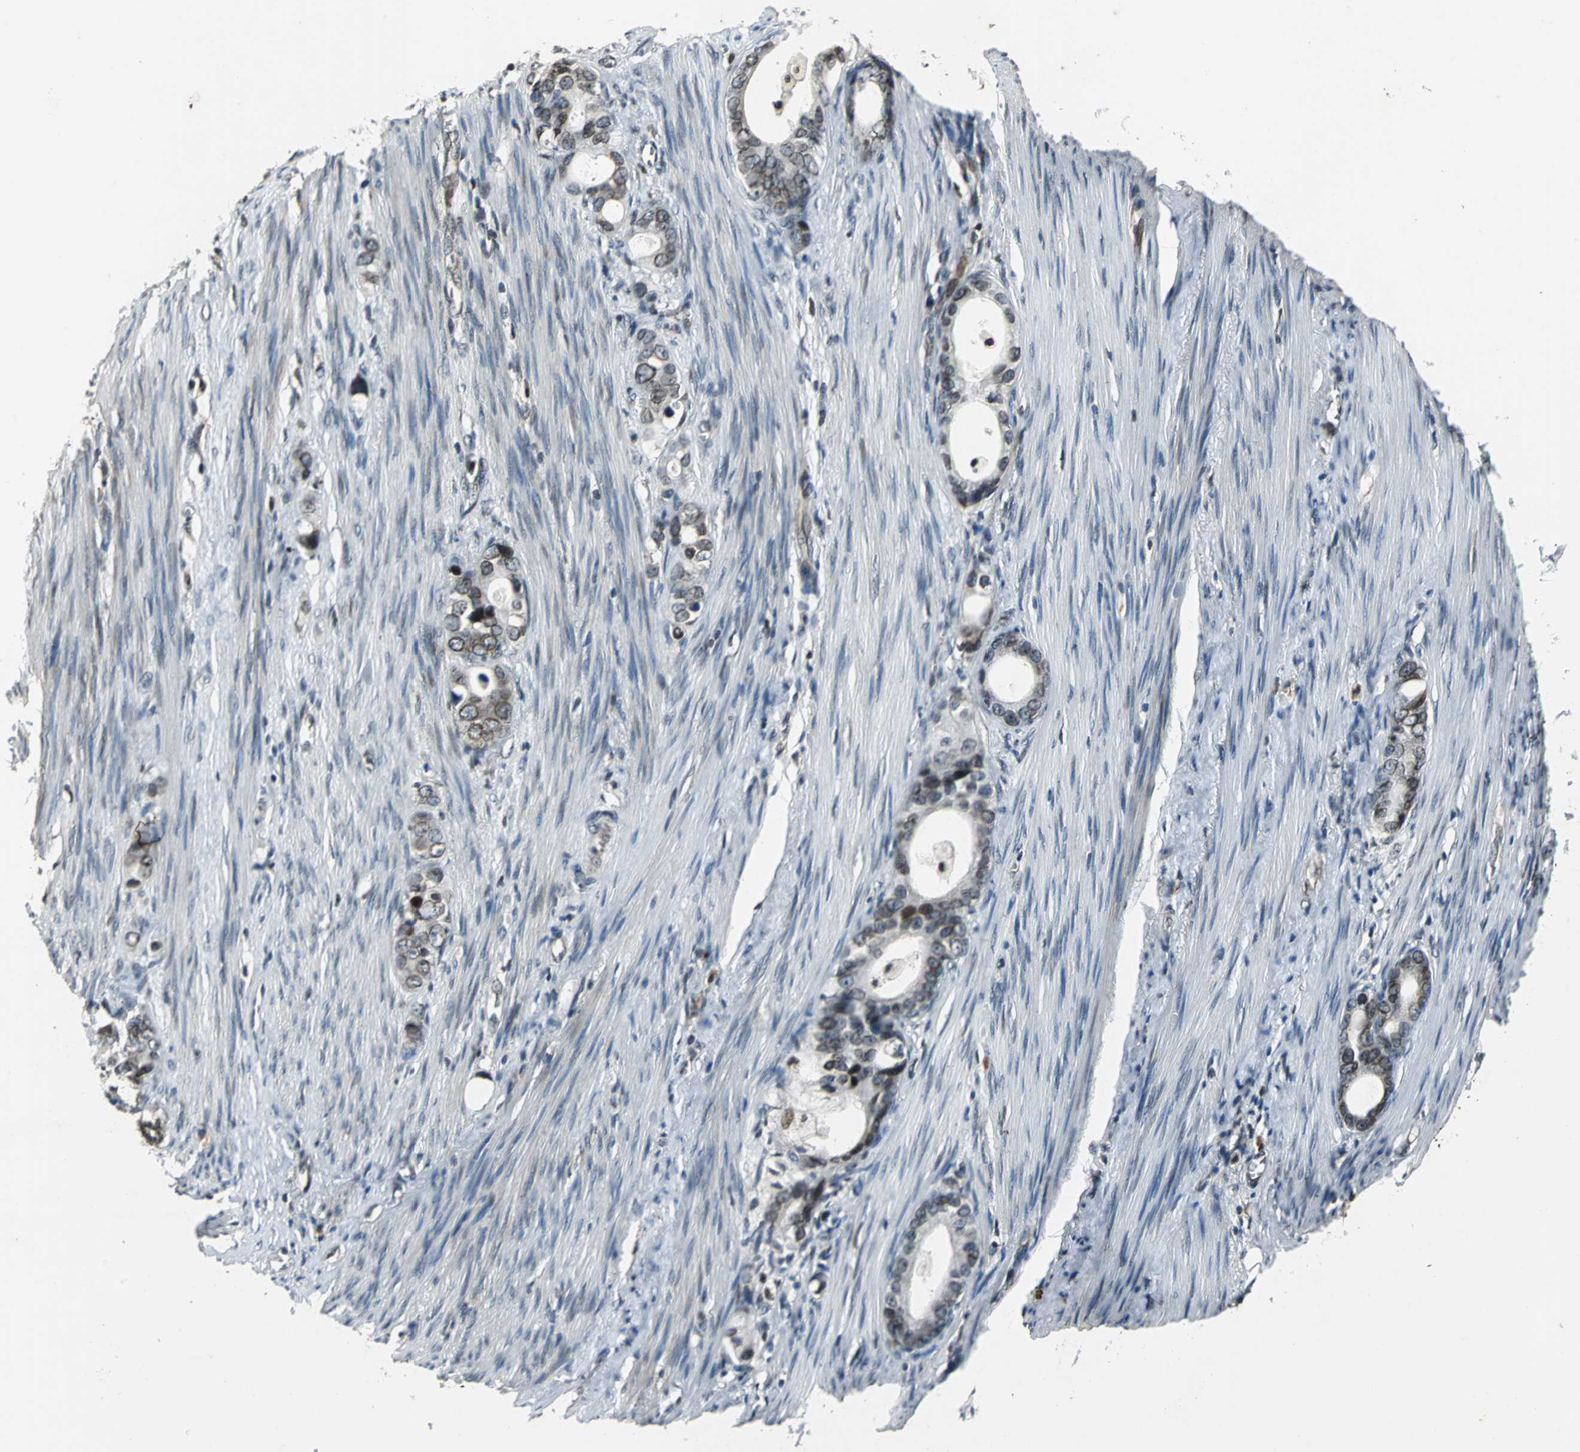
{"staining": {"intensity": "moderate", "quantity": "25%-75%", "location": "cytoplasmic/membranous,nuclear"}, "tissue": "stomach cancer", "cell_type": "Tumor cells", "image_type": "cancer", "snomed": [{"axis": "morphology", "description": "Adenocarcinoma, NOS"}, {"axis": "topography", "description": "Stomach"}], "caption": "There is medium levels of moderate cytoplasmic/membranous and nuclear staining in tumor cells of stomach adenocarcinoma, as demonstrated by immunohistochemical staining (brown color).", "gene": "BRIP1", "patient": {"sex": "female", "age": 75}}